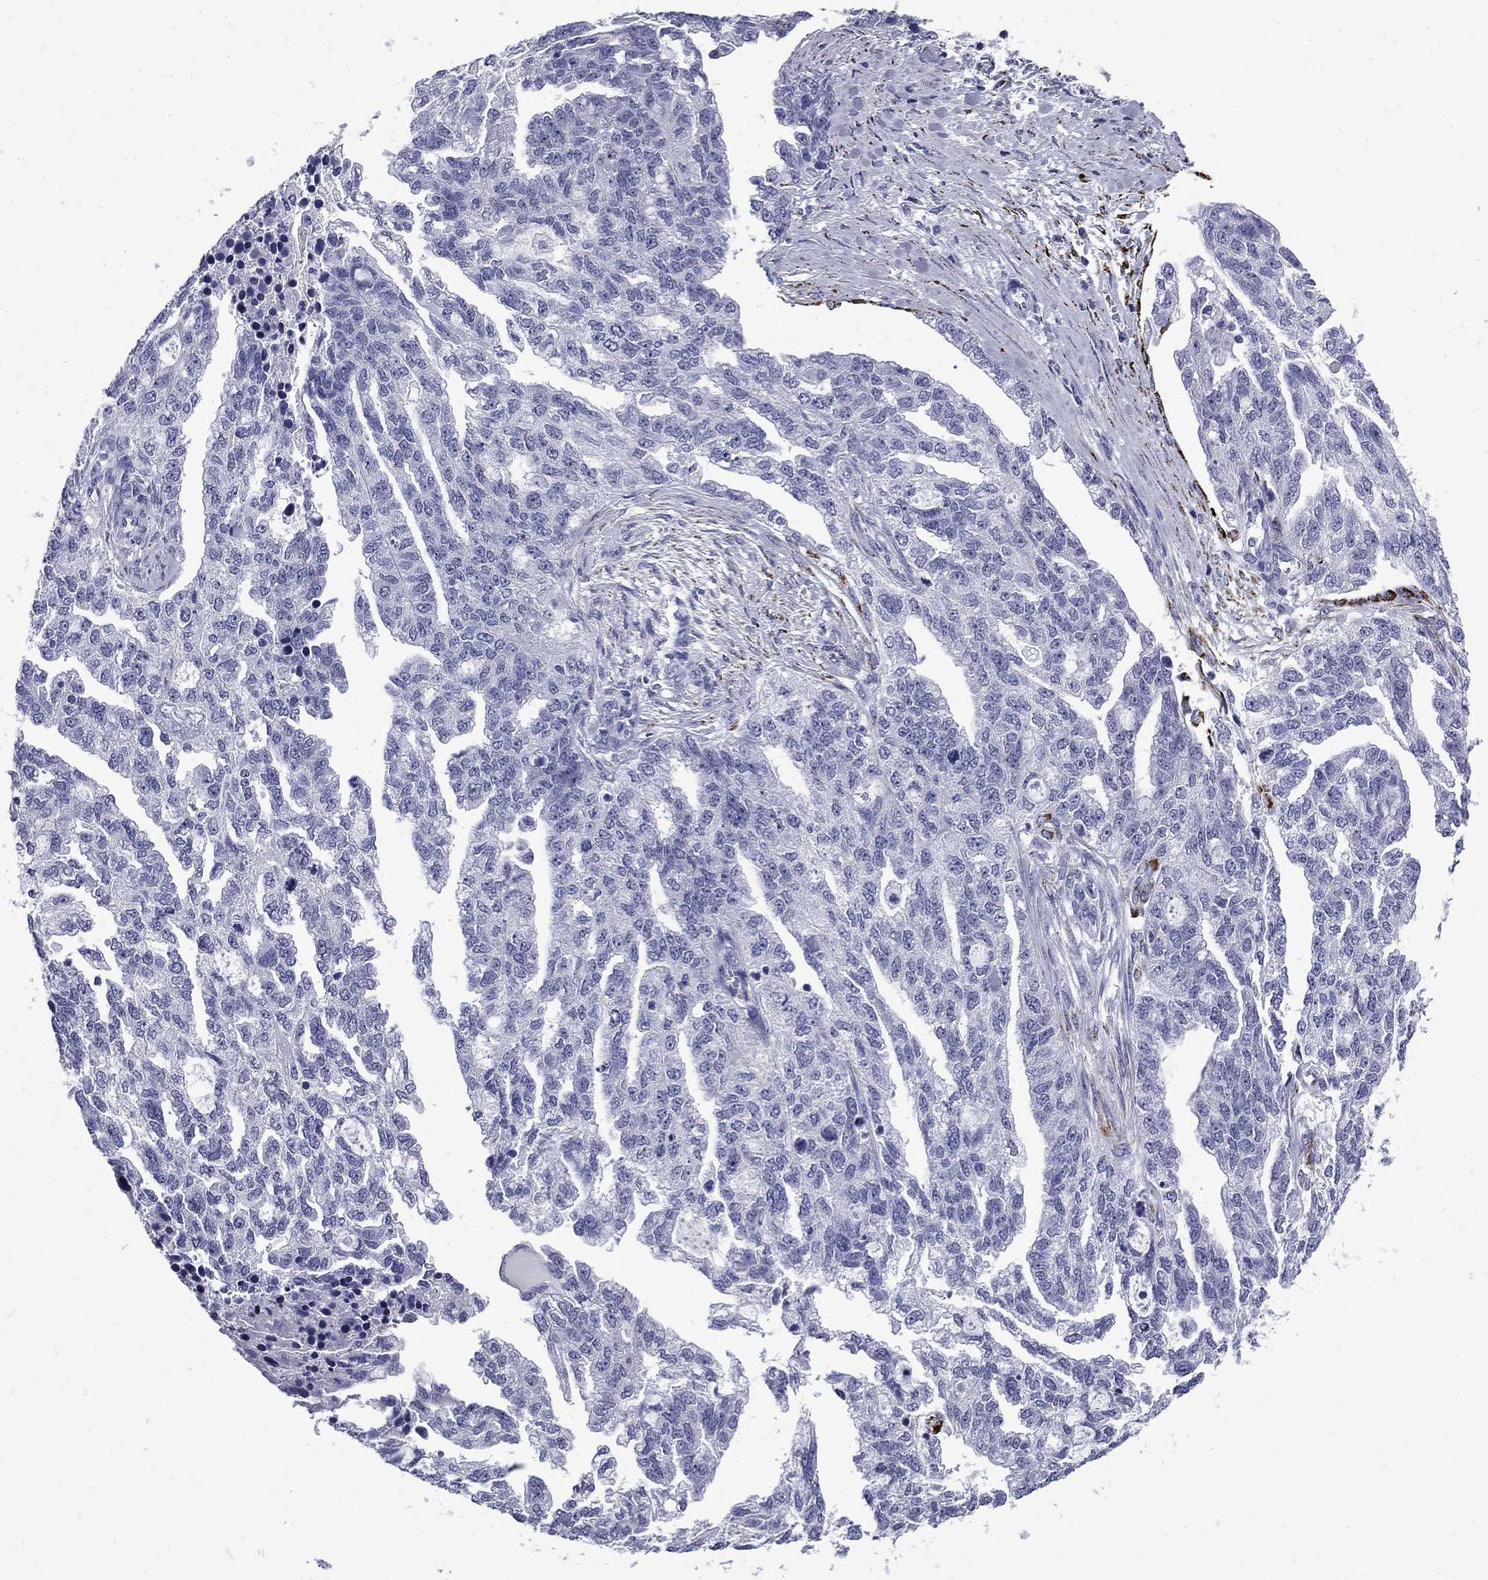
{"staining": {"intensity": "negative", "quantity": "none", "location": "none"}, "tissue": "ovarian cancer", "cell_type": "Tumor cells", "image_type": "cancer", "snomed": [{"axis": "morphology", "description": "Cystadenocarcinoma, serous, NOS"}, {"axis": "topography", "description": "Ovary"}], "caption": "This micrograph is of ovarian cancer (serous cystadenocarcinoma) stained with IHC to label a protein in brown with the nuclei are counter-stained blue. There is no staining in tumor cells.", "gene": "MGARP", "patient": {"sex": "female", "age": 51}}